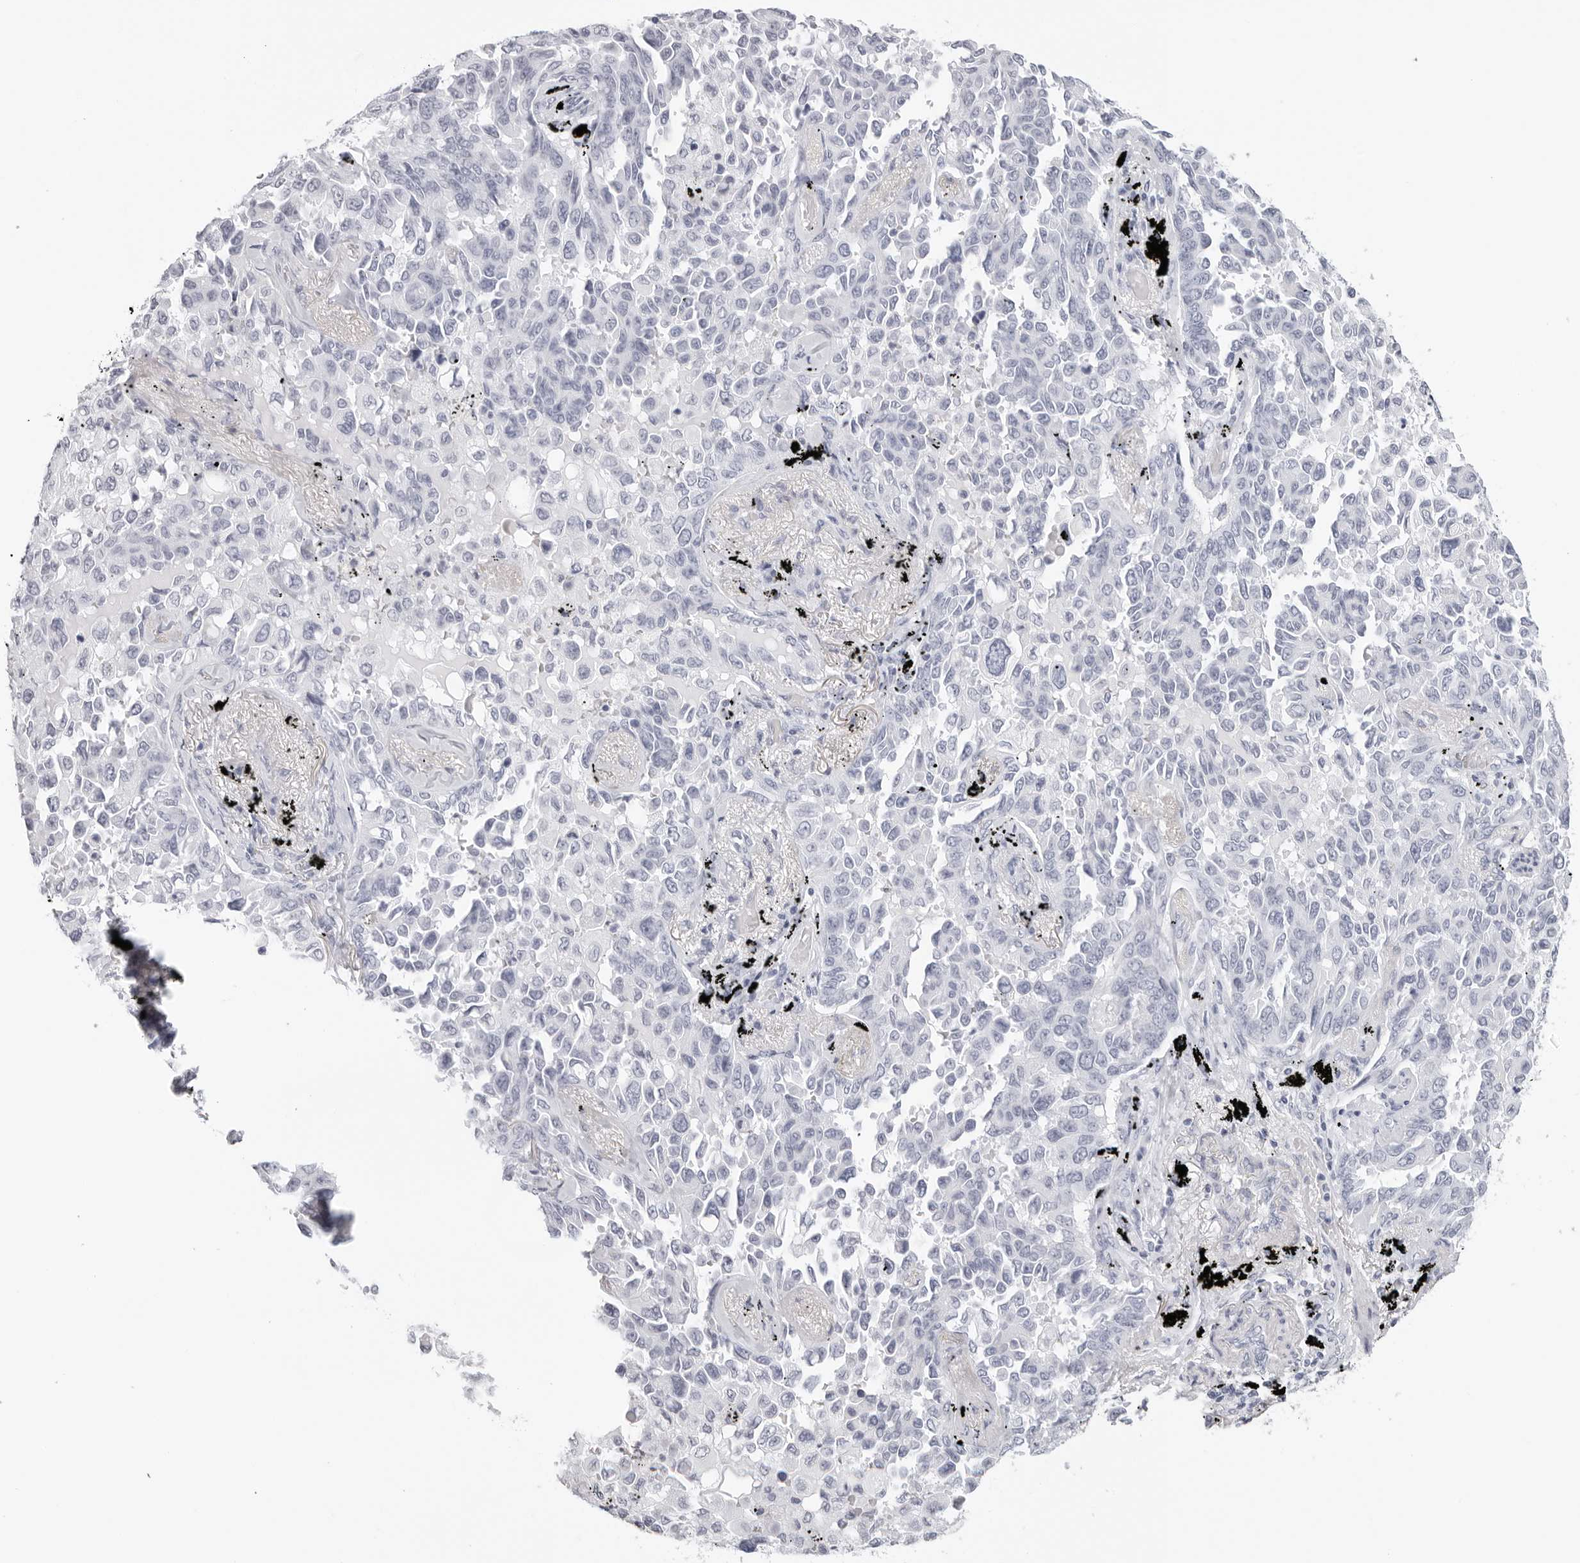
{"staining": {"intensity": "negative", "quantity": "none", "location": "none"}, "tissue": "lung cancer", "cell_type": "Tumor cells", "image_type": "cancer", "snomed": [{"axis": "morphology", "description": "Adenocarcinoma, NOS"}, {"axis": "topography", "description": "Lung"}], "caption": "IHC micrograph of neoplastic tissue: human lung cancer stained with DAB displays no significant protein positivity in tumor cells.", "gene": "AGMAT", "patient": {"sex": "female", "age": 67}}